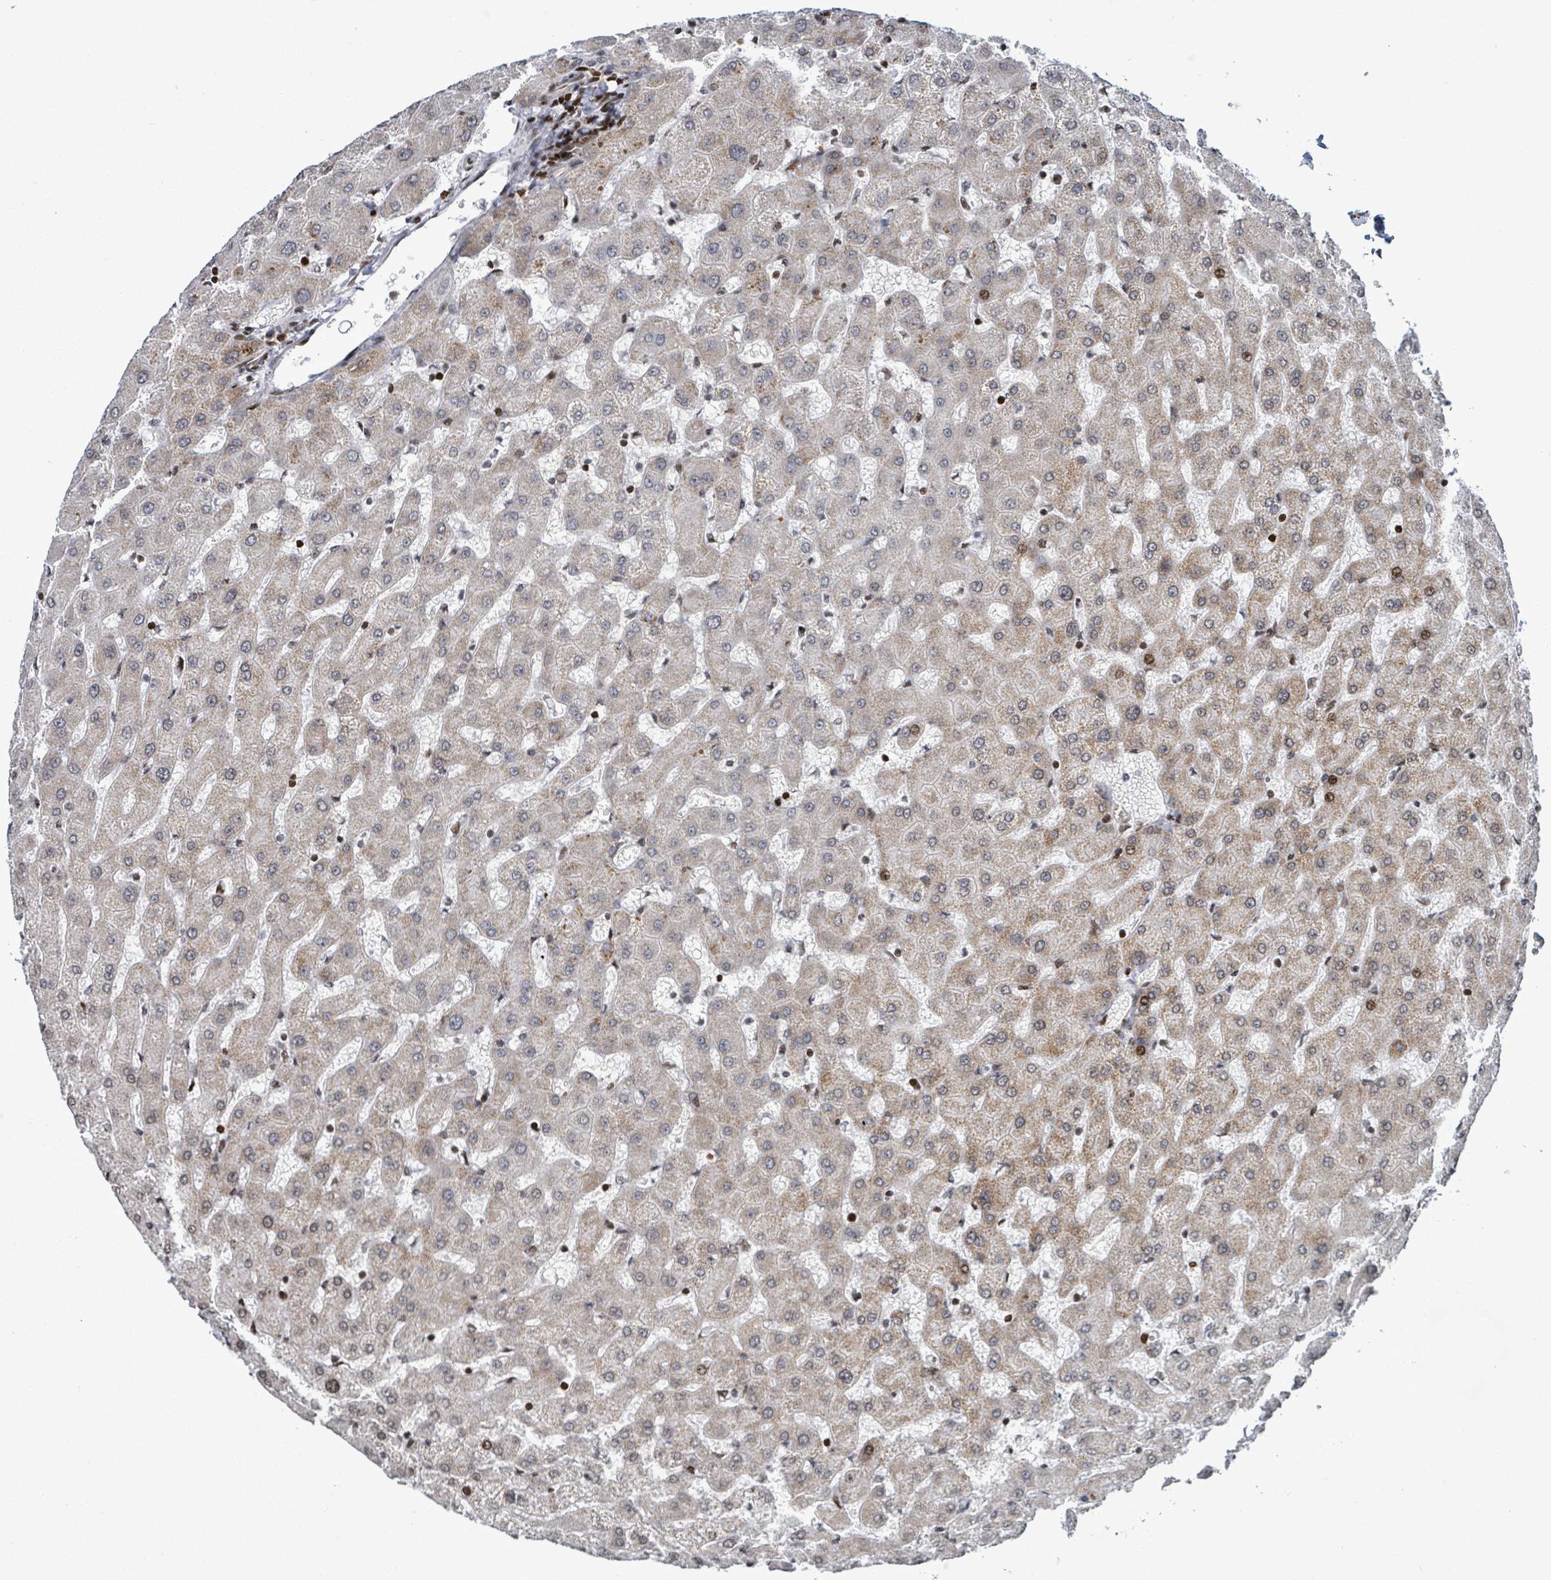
{"staining": {"intensity": "negative", "quantity": "none", "location": "none"}, "tissue": "liver", "cell_type": "Cholangiocytes", "image_type": "normal", "snomed": [{"axis": "morphology", "description": "Normal tissue, NOS"}, {"axis": "topography", "description": "Liver"}], "caption": "Micrograph shows no protein expression in cholangiocytes of unremarkable liver.", "gene": "FNDC4", "patient": {"sex": "female", "age": 63}}